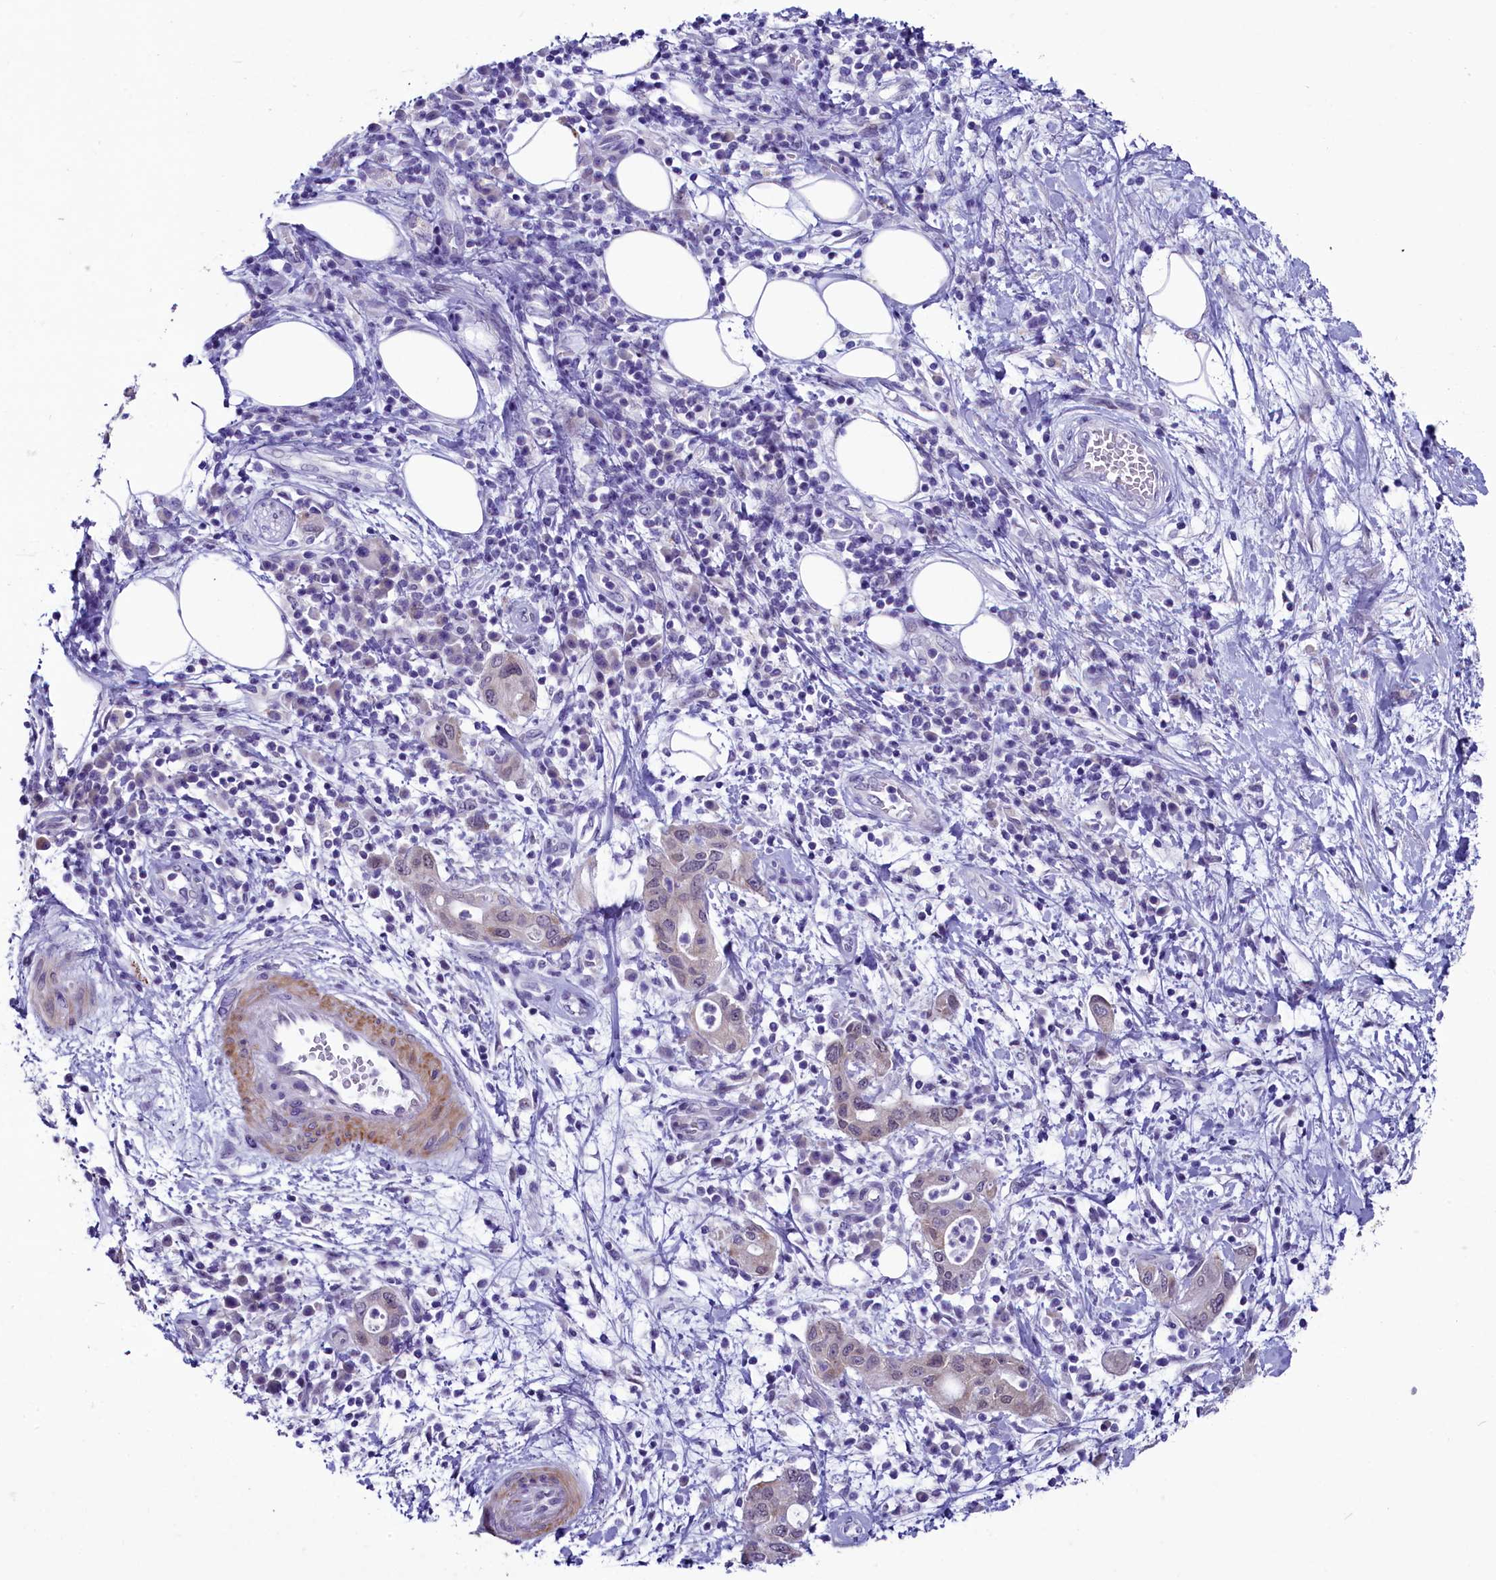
{"staining": {"intensity": "weak", "quantity": "<25%", "location": "cytoplasmic/membranous,nuclear"}, "tissue": "pancreatic cancer", "cell_type": "Tumor cells", "image_type": "cancer", "snomed": [{"axis": "morphology", "description": "Adenocarcinoma, NOS"}, {"axis": "topography", "description": "Pancreas"}], "caption": "Immunohistochemical staining of pancreatic adenocarcinoma reveals no significant positivity in tumor cells. The staining is performed using DAB brown chromogen with nuclei counter-stained in using hematoxylin.", "gene": "SCD5", "patient": {"sex": "female", "age": 73}}